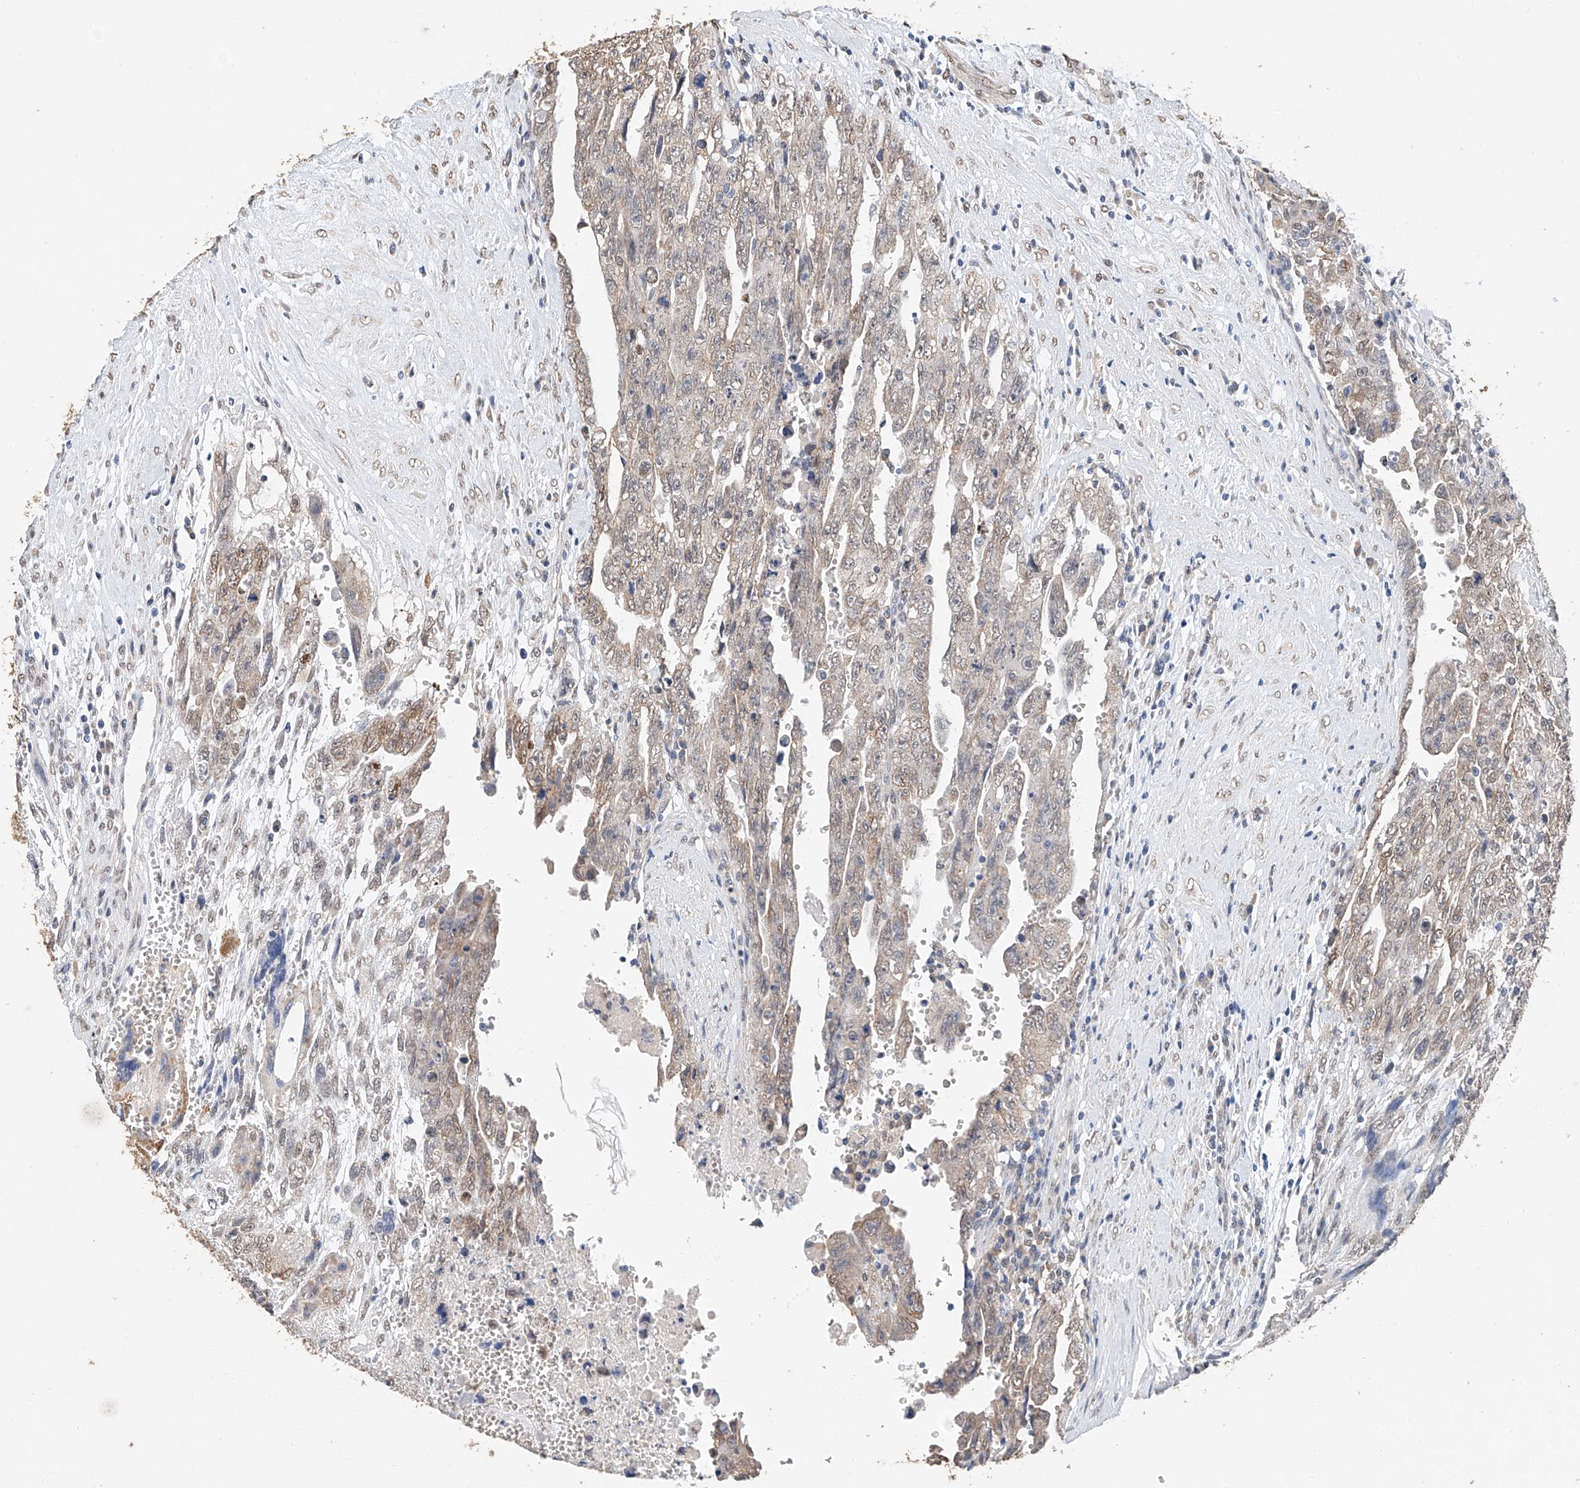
{"staining": {"intensity": "moderate", "quantity": "25%-75%", "location": "cytoplasmic/membranous,nuclear"}, "tissue": "testis cancer", "cell_type": "Tumor cells", "image_type": "cancer", "snomed": [{"axis": "morphology", "description": "Carcinoma, Embryonal, NOS"}, {"axis": "topography", "description": "Testis"}], "caption": "Testis cancer stained with a protein marker shows moderate staining in tumor cells.", "gene": "CERS4", "patient": {"sex": "male", "age": 28}}